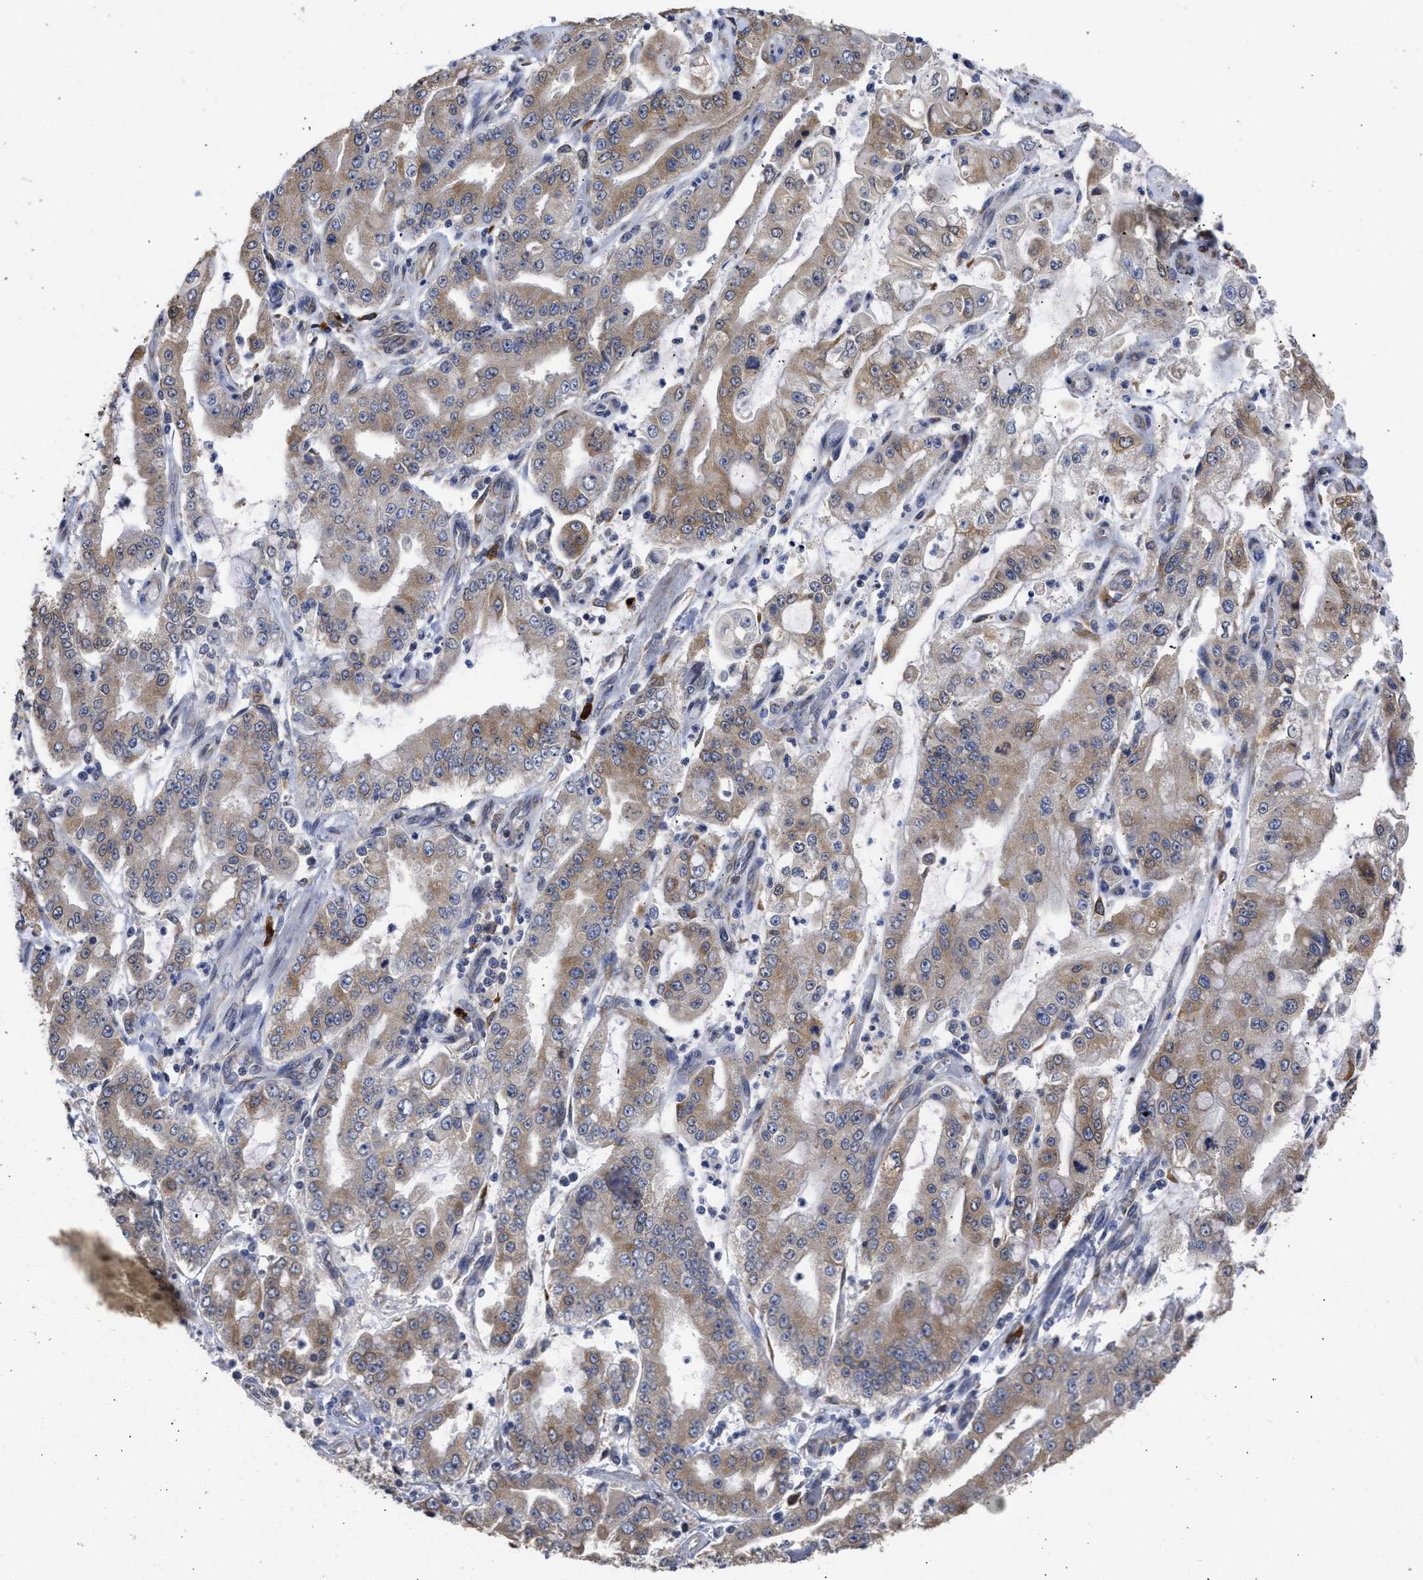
{"staining": {"intensity": "weak", "quantity": ">75%", "location": "cytoplasmic/membranous"}, "tissue": "stomach cancer", "cell_type": "Tumor cells", "image_type": "cancer", "snomed": [{"axis": "morphology", "description": "Adenocarcinoma, NOS"}, {"axis": "topography", "description": "Stomach"}], "caption": "This is an image of IHC staining of adenocarcinoma (stomach), which shows weak positivity in the cytoplasmic/membranous of tumor cells.", "gene": "DNAJC1", "patient": {"sex": "male", "age": 76}}